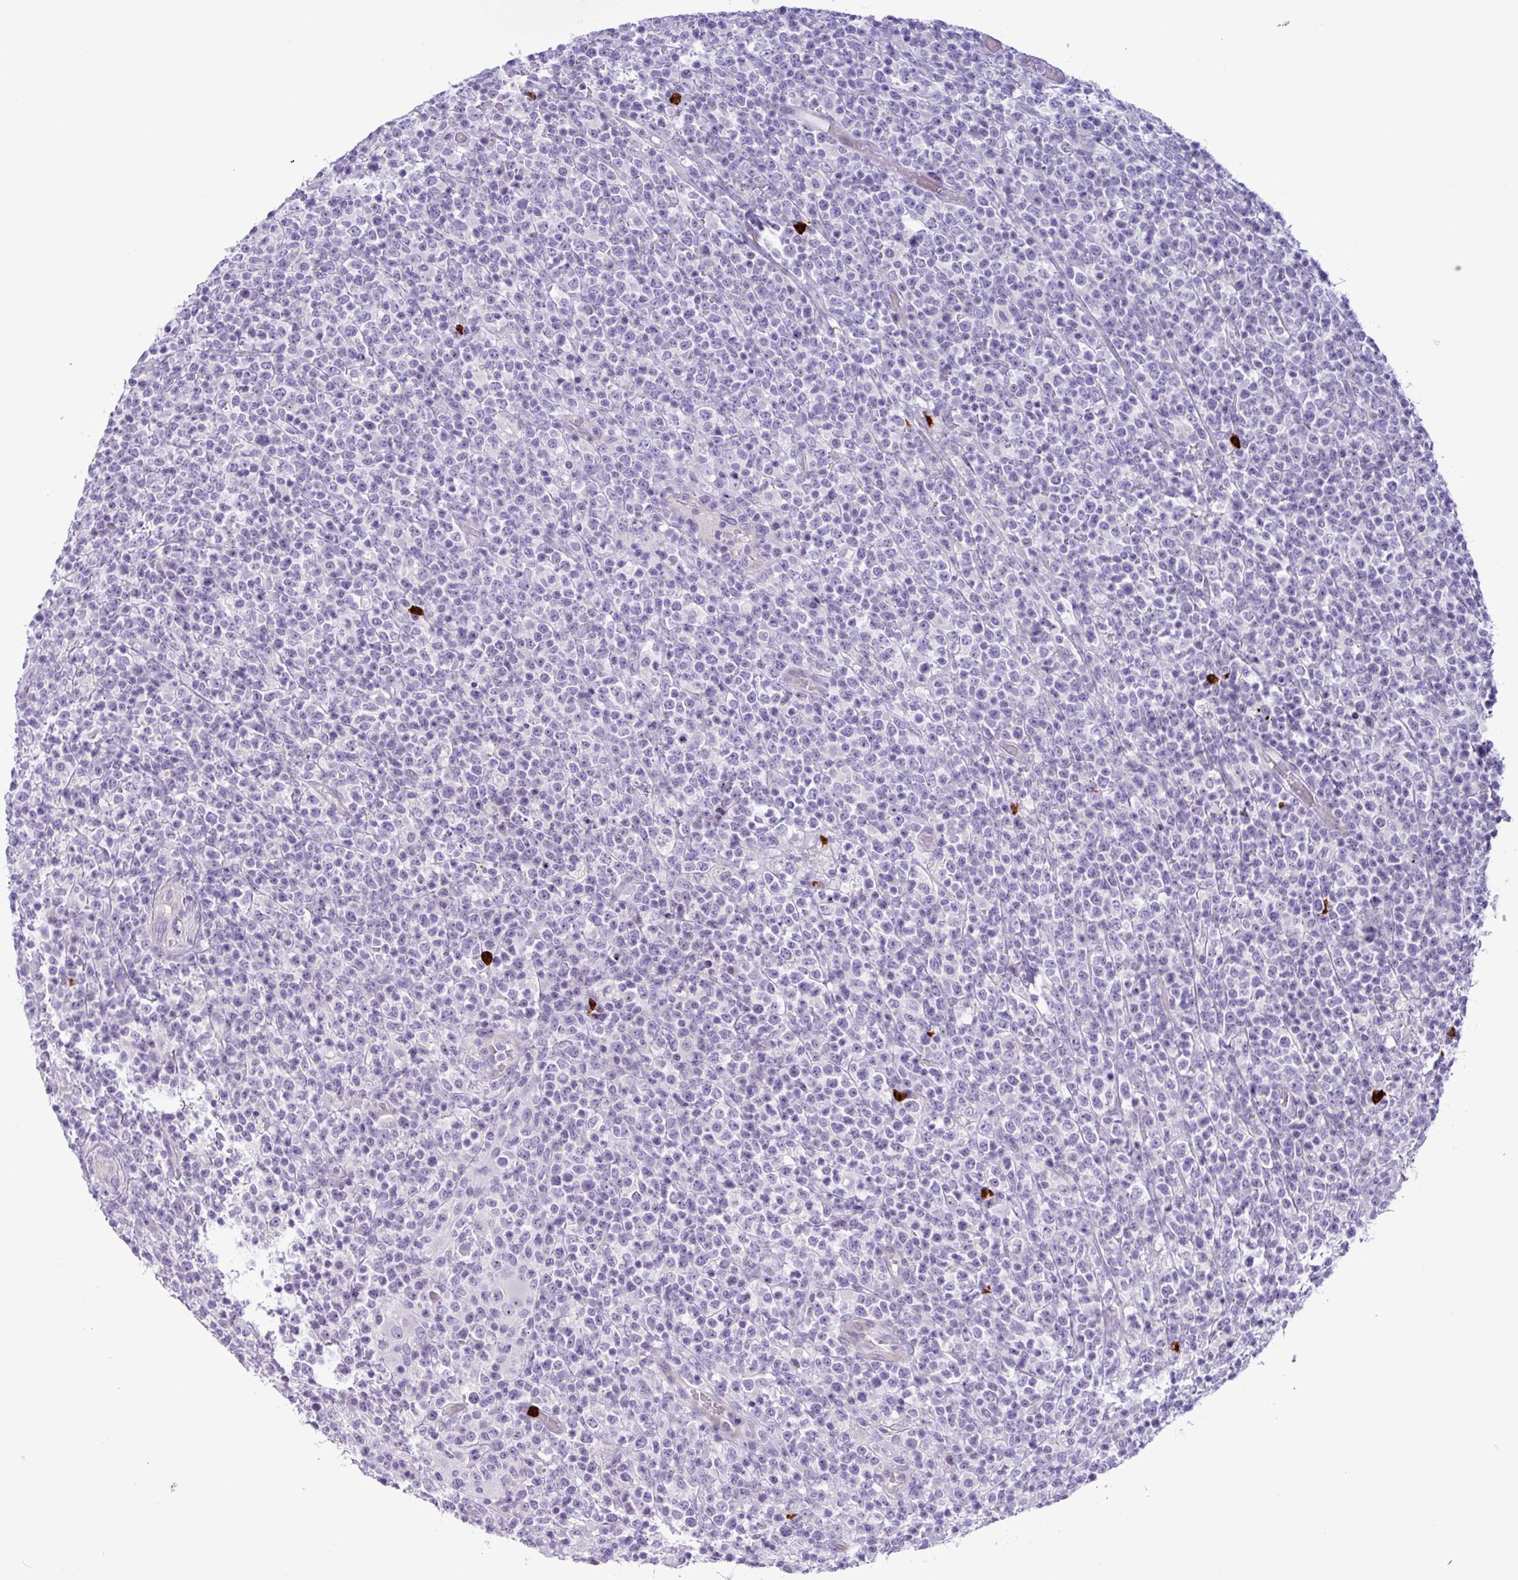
{"staining": {"intensity": "negative", "quantity": "none", "location": "none"}, "tissue": "lymphoma", "cell_type": "Tumor cells", "image_type": "cancer", "snomed": [{"axis": "morphology", "description": "Malignant lymphoma, non-Hodgkin's type, High grade"}, {"axis": "topography", "description": "Colon"}], "caption": "Immunohistochemical staining of human lymphoma exhibits no significant positivity in tumor cells.", "gene": "MRM2", "patient": {"sex": "female", "age": 53}}